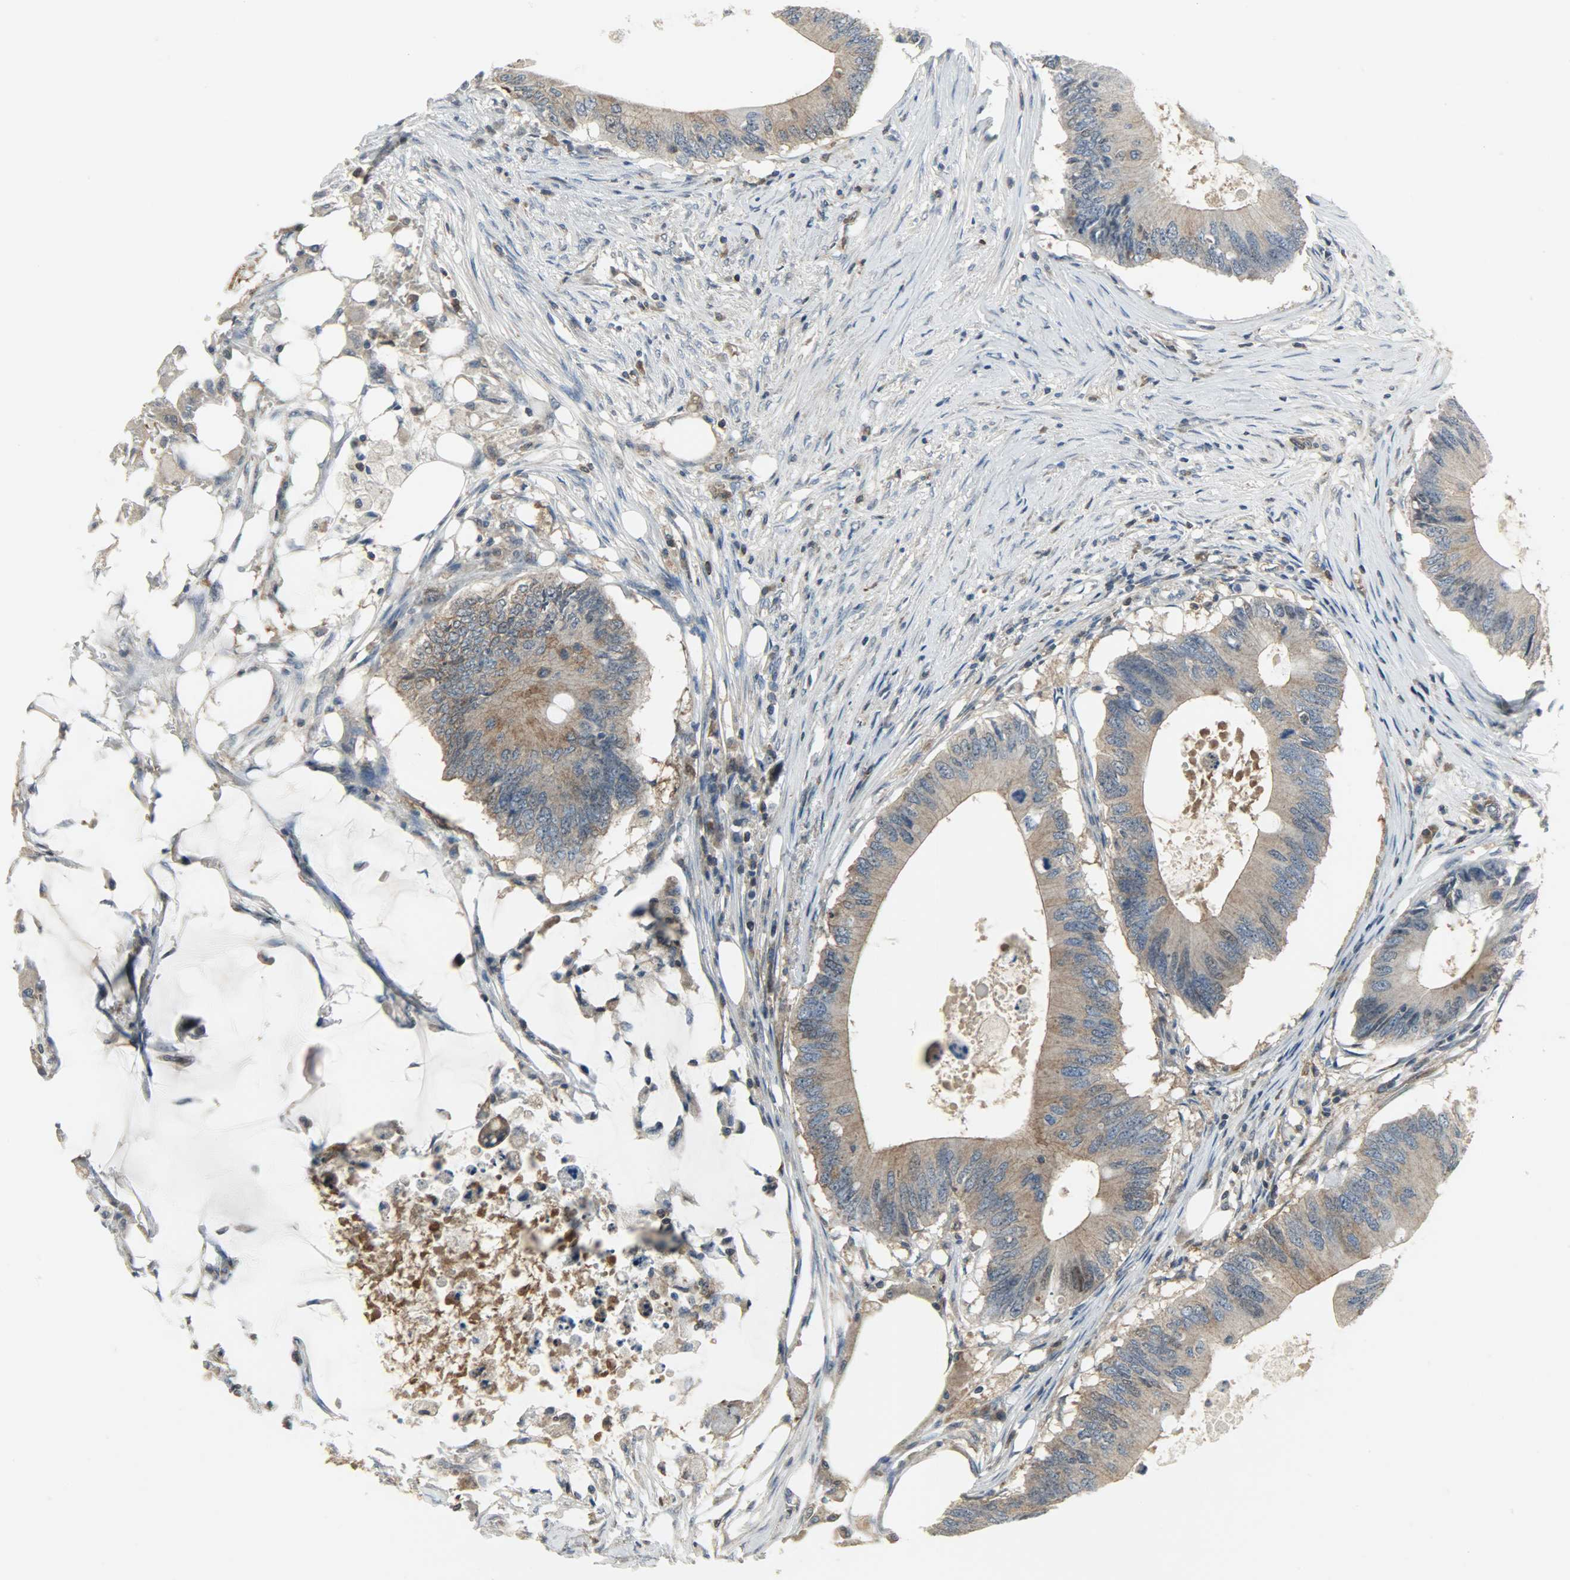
{"staining": {"intensity": "moderate", "quantity": ">75%", "location": "cytoplasmic/membranous"}, "tissue": "colorectal cancer", "cell_type": "Tumor cells", "image_type": "cancer", "snomed": [{"axis": "morphology", "description": "Adenocarcinoma, NOS"}, {"axis": "topography", "description": "Colon"}], "caption": "Moderate cytoplasmic/membranous expression for a protein is present in approximately >75% of tumor cells of colorectal adenocarcinoma using immunohistochemistry.", "gene": "LDHB", "patient": {"sex": "male", "age": 71}}